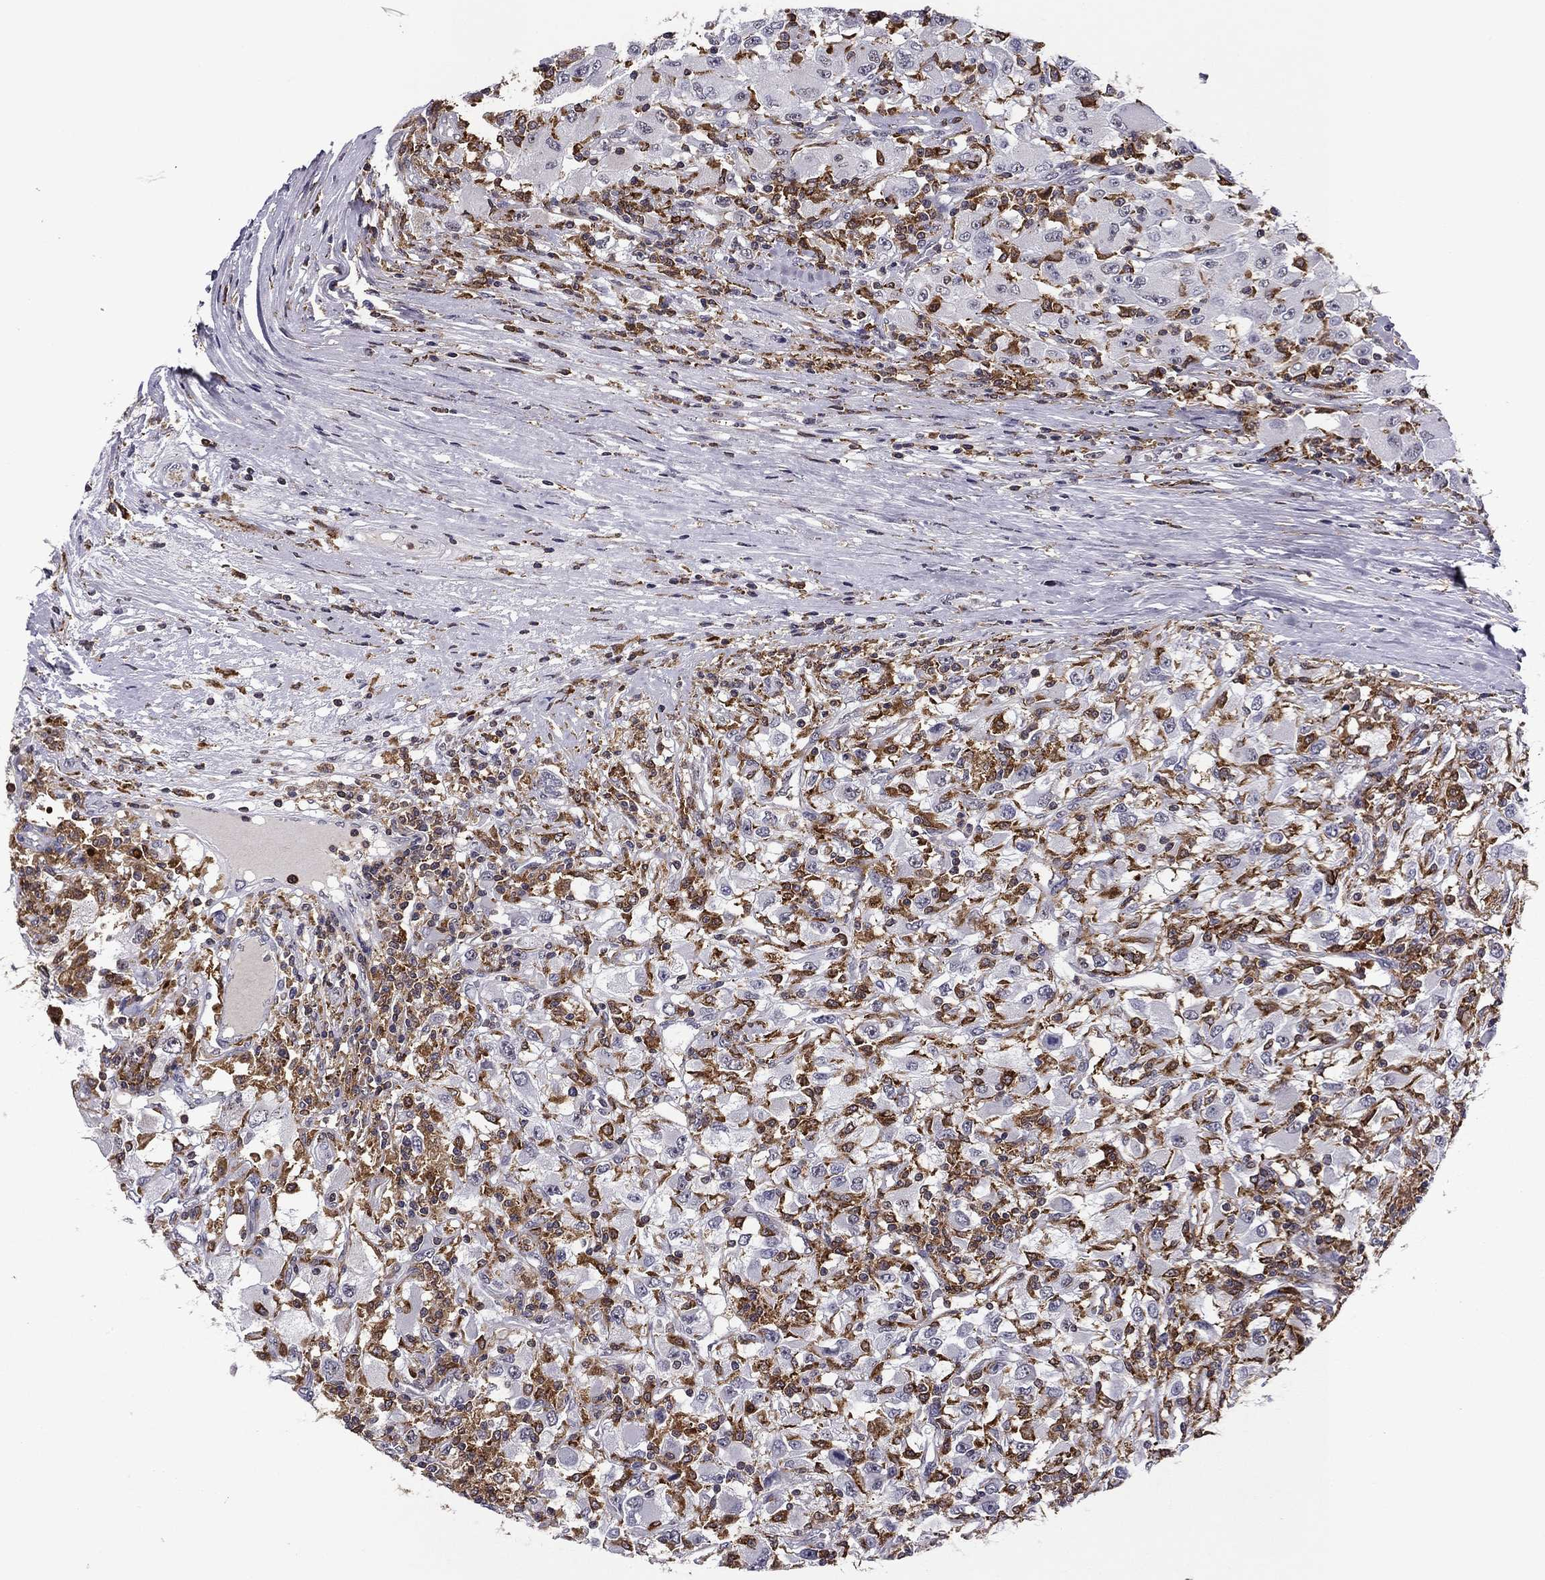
{"staining": {"intensity": "negative", "quantity": "none", "location": "none"}, "tissue": "renal cancer", "cell_type": "Tumor cells", "image_type": "cancer", "snomed": [{"axis": "morphology", "description": "Adenocarcinoma, NOS"}, {"axis": "topography", "description": "Kidney"}], "caption": "Histopathology image shows no significant protein expression in tumor cells of renal cancer.", "gene": "PLCB2", "patient": {"sex": "female", "age": 67}}